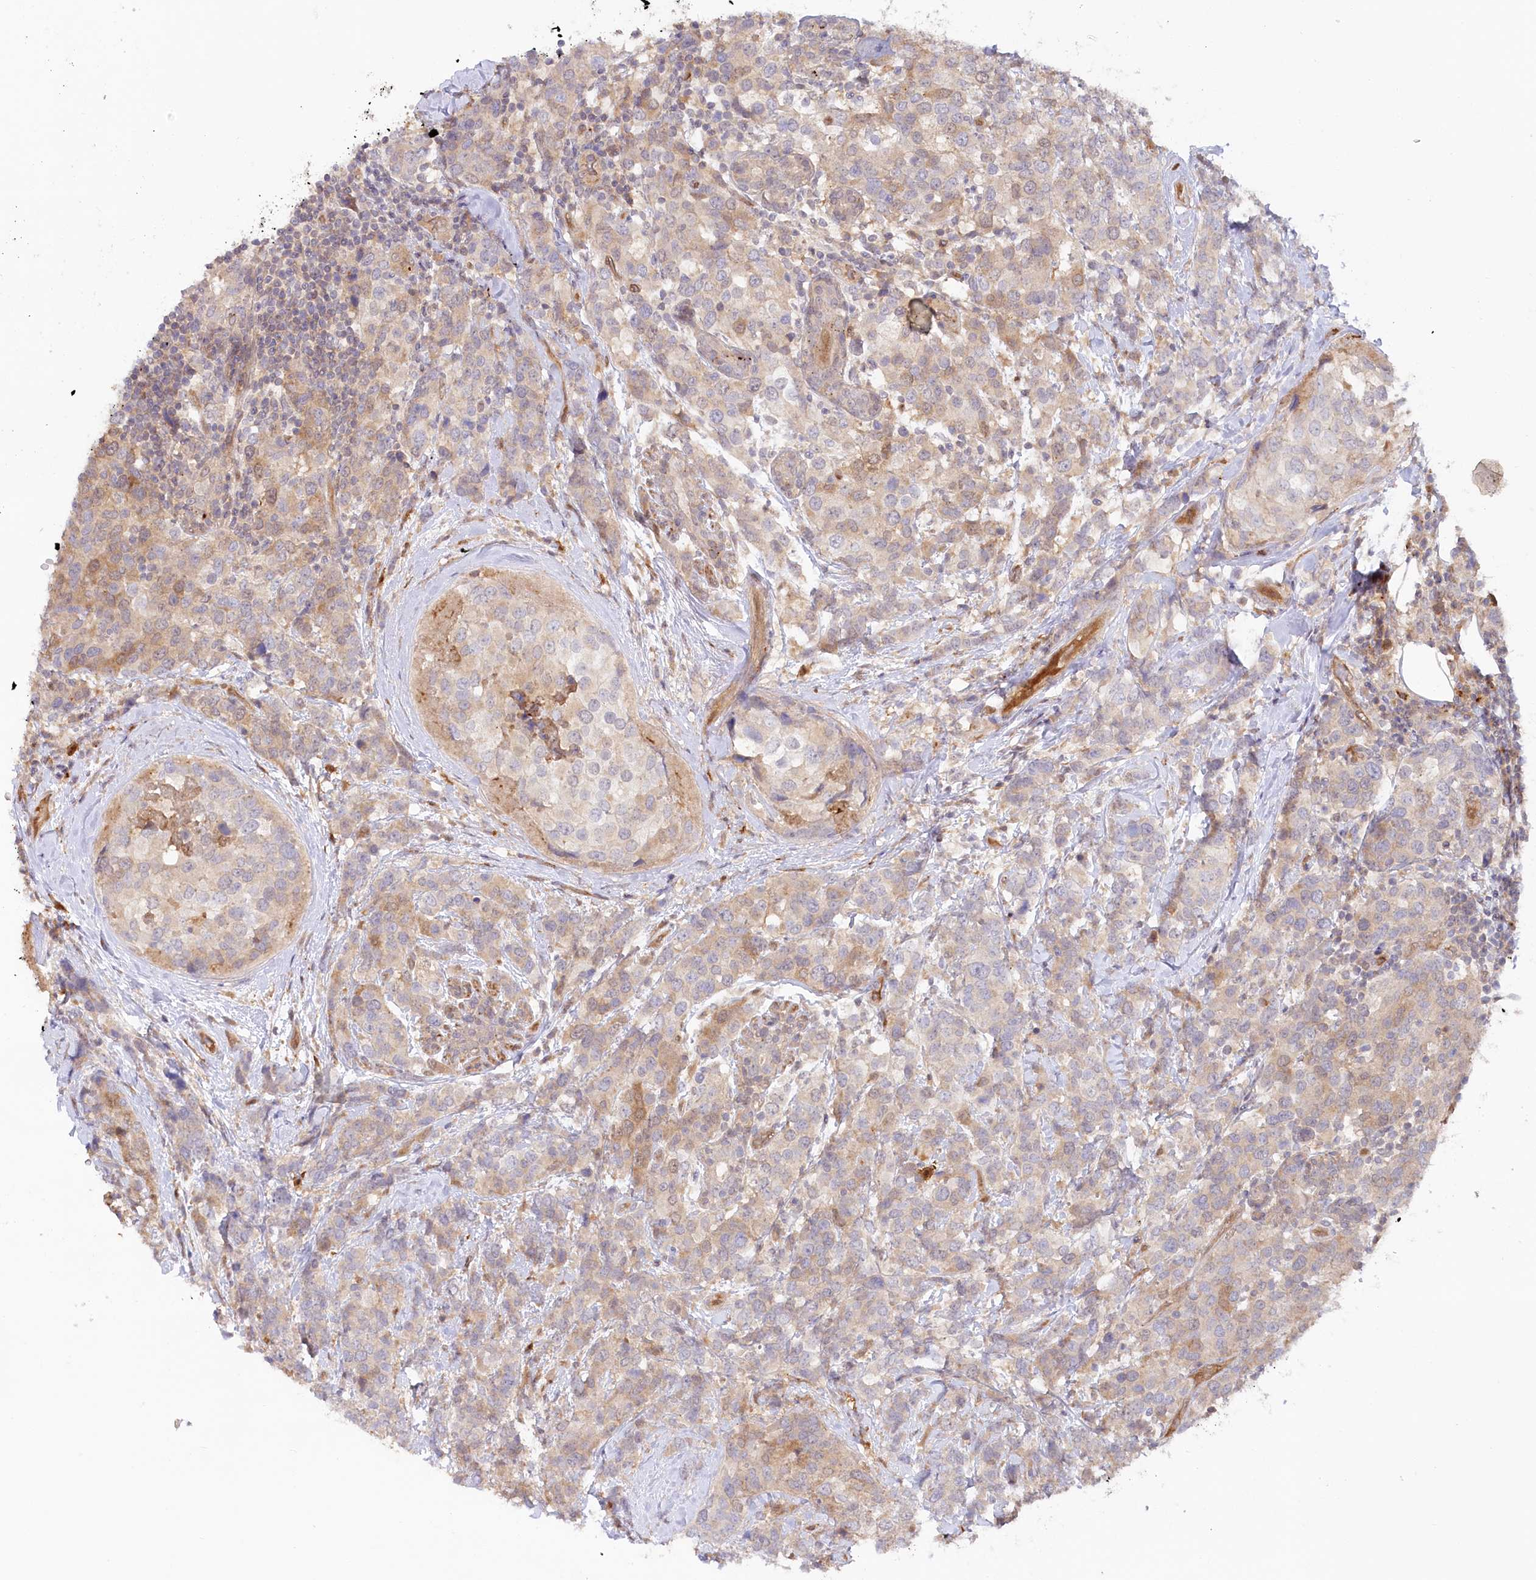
{"staining": {"intensity": "weak", "quantity": "25%-75%", "location": "cytoplasmic/membranous"}, "tissue": "breast cancer", "cell_type": "Tumor cells", "image_type": "cancer", "snomed": [{"axis": "morphology", "description": "Lobular carcinoma"}, {"axis": "topography", "description": "Breast"}], "caption": "Immunohistochemistry (IHC) (DAB (3,3'-diaminobenzidine)) staining of human lobular carcinoma (breast) displays weak cytoplasmic/membranous protein positivity in approximately 25%-75% of tumor cells. (DAB = brown stain, brightfield microscopy at high magnification).", "gene": "GBE1", "patient": {"sex": "female", "age": 59}}